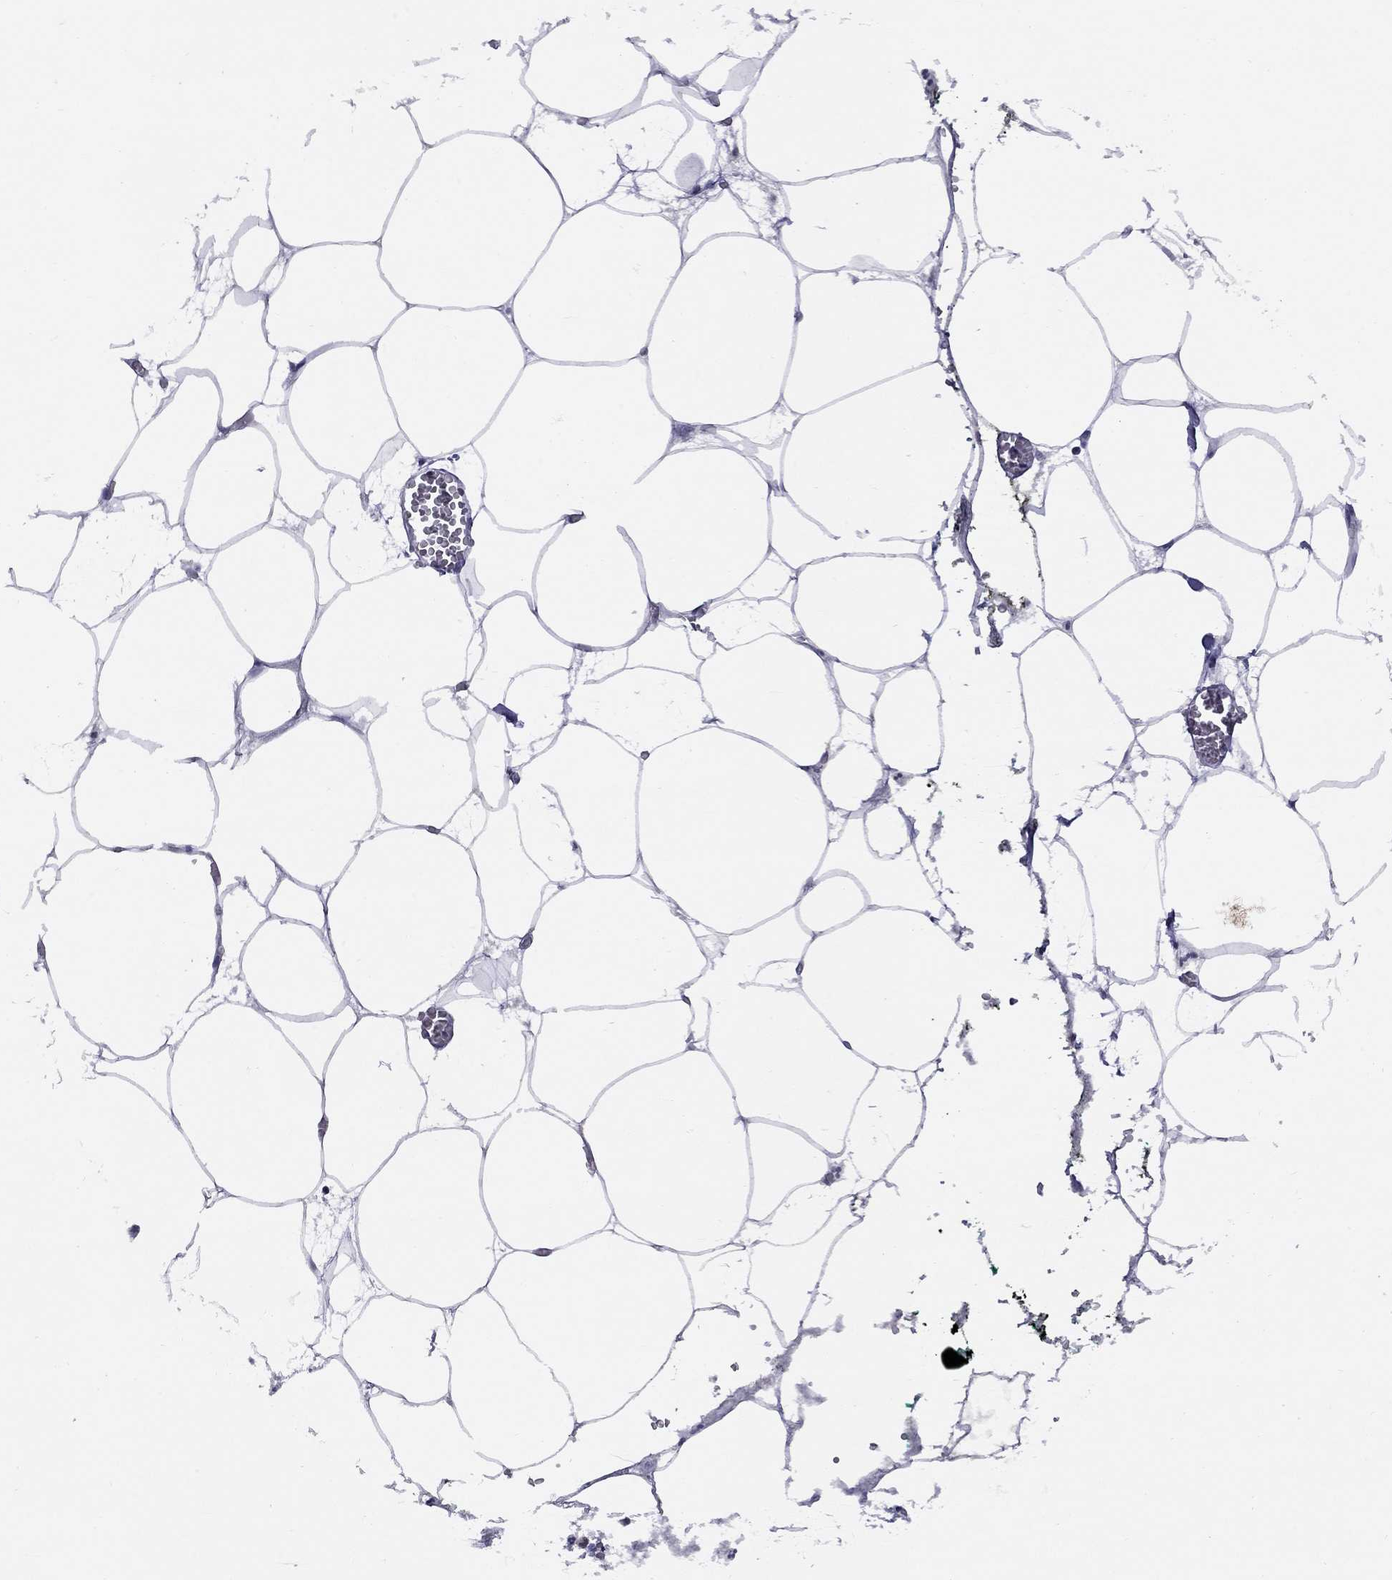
{"staining": {"intensity": "negative", "quantity": "none", "location": "none"}, "tissue": "adipose tissue", "cell_type": "Adipocytes", "image_type": "normal", "snomed": [{"axis": "morphology", "description": "Normal tissue, NOS"}, {"axis": "topography", "description": "Adipose tissue"}, {"axis": "topography", "description": "Pancreas"}, {"axis": "topography", "description": "Peripheral nerve tissue"}], "caption": "Image shows no significant protein staining in adipocytes of benign adipose tissue. Nuclei are stained in blue.", "gene": "TAF9", "patient": {"sex": "female", "age": 58}}